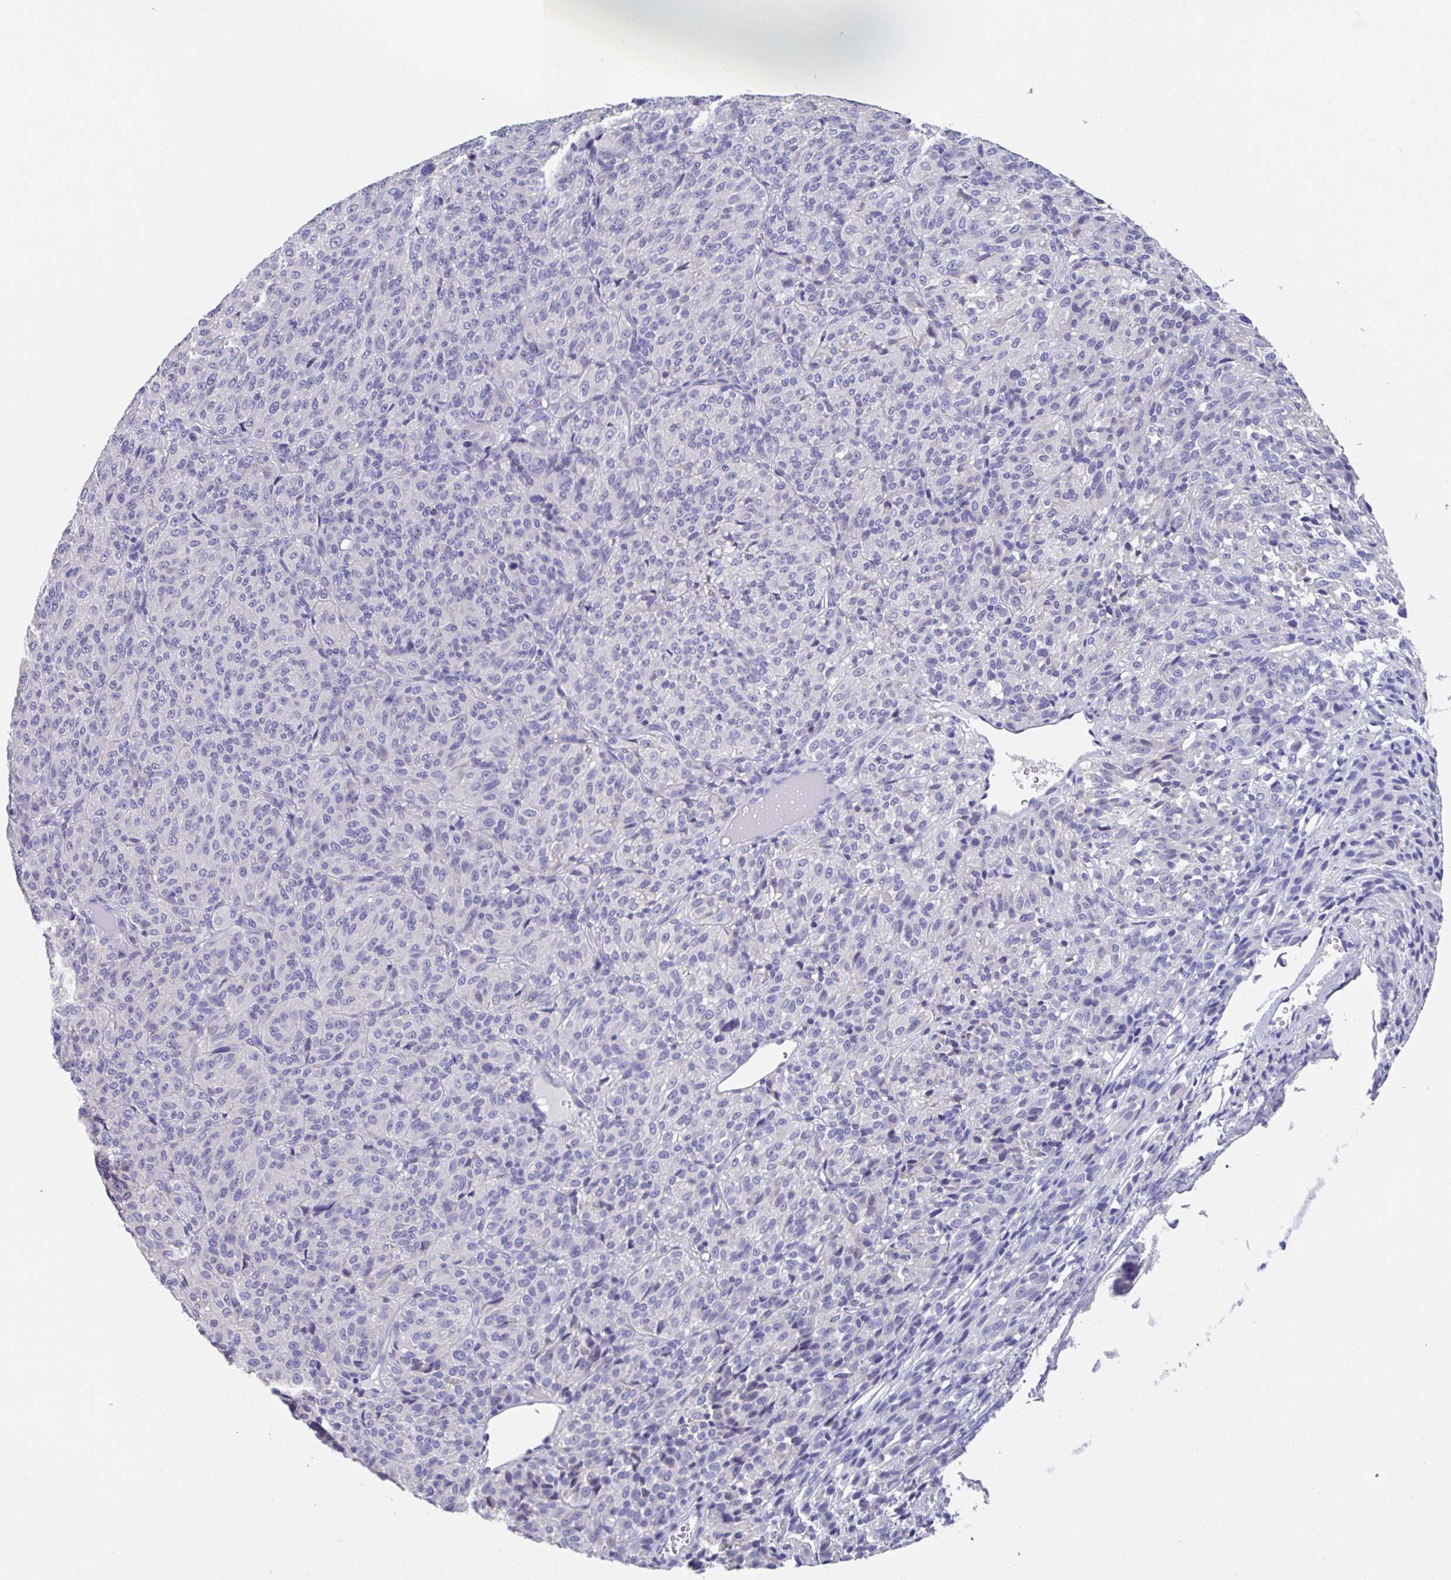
{"staining": {"intensity": "negative", "quantity": "none", "location": "none"}, "tissue": "melanoma", "cell_type": "Tumor cells", "image_type": "cancer", "snomed": [{"axis": "morphology", "description": "Malignant melanoma, Metastatic site"}, {"axis": "topography", "description": "Brain"}], "caption": "Human melanoma stained for a protein using immunohistochemistry exhibits no expression in tumor cells.", "gene": "LRRC58", "patient": {"sex": "female", "age": 56}}